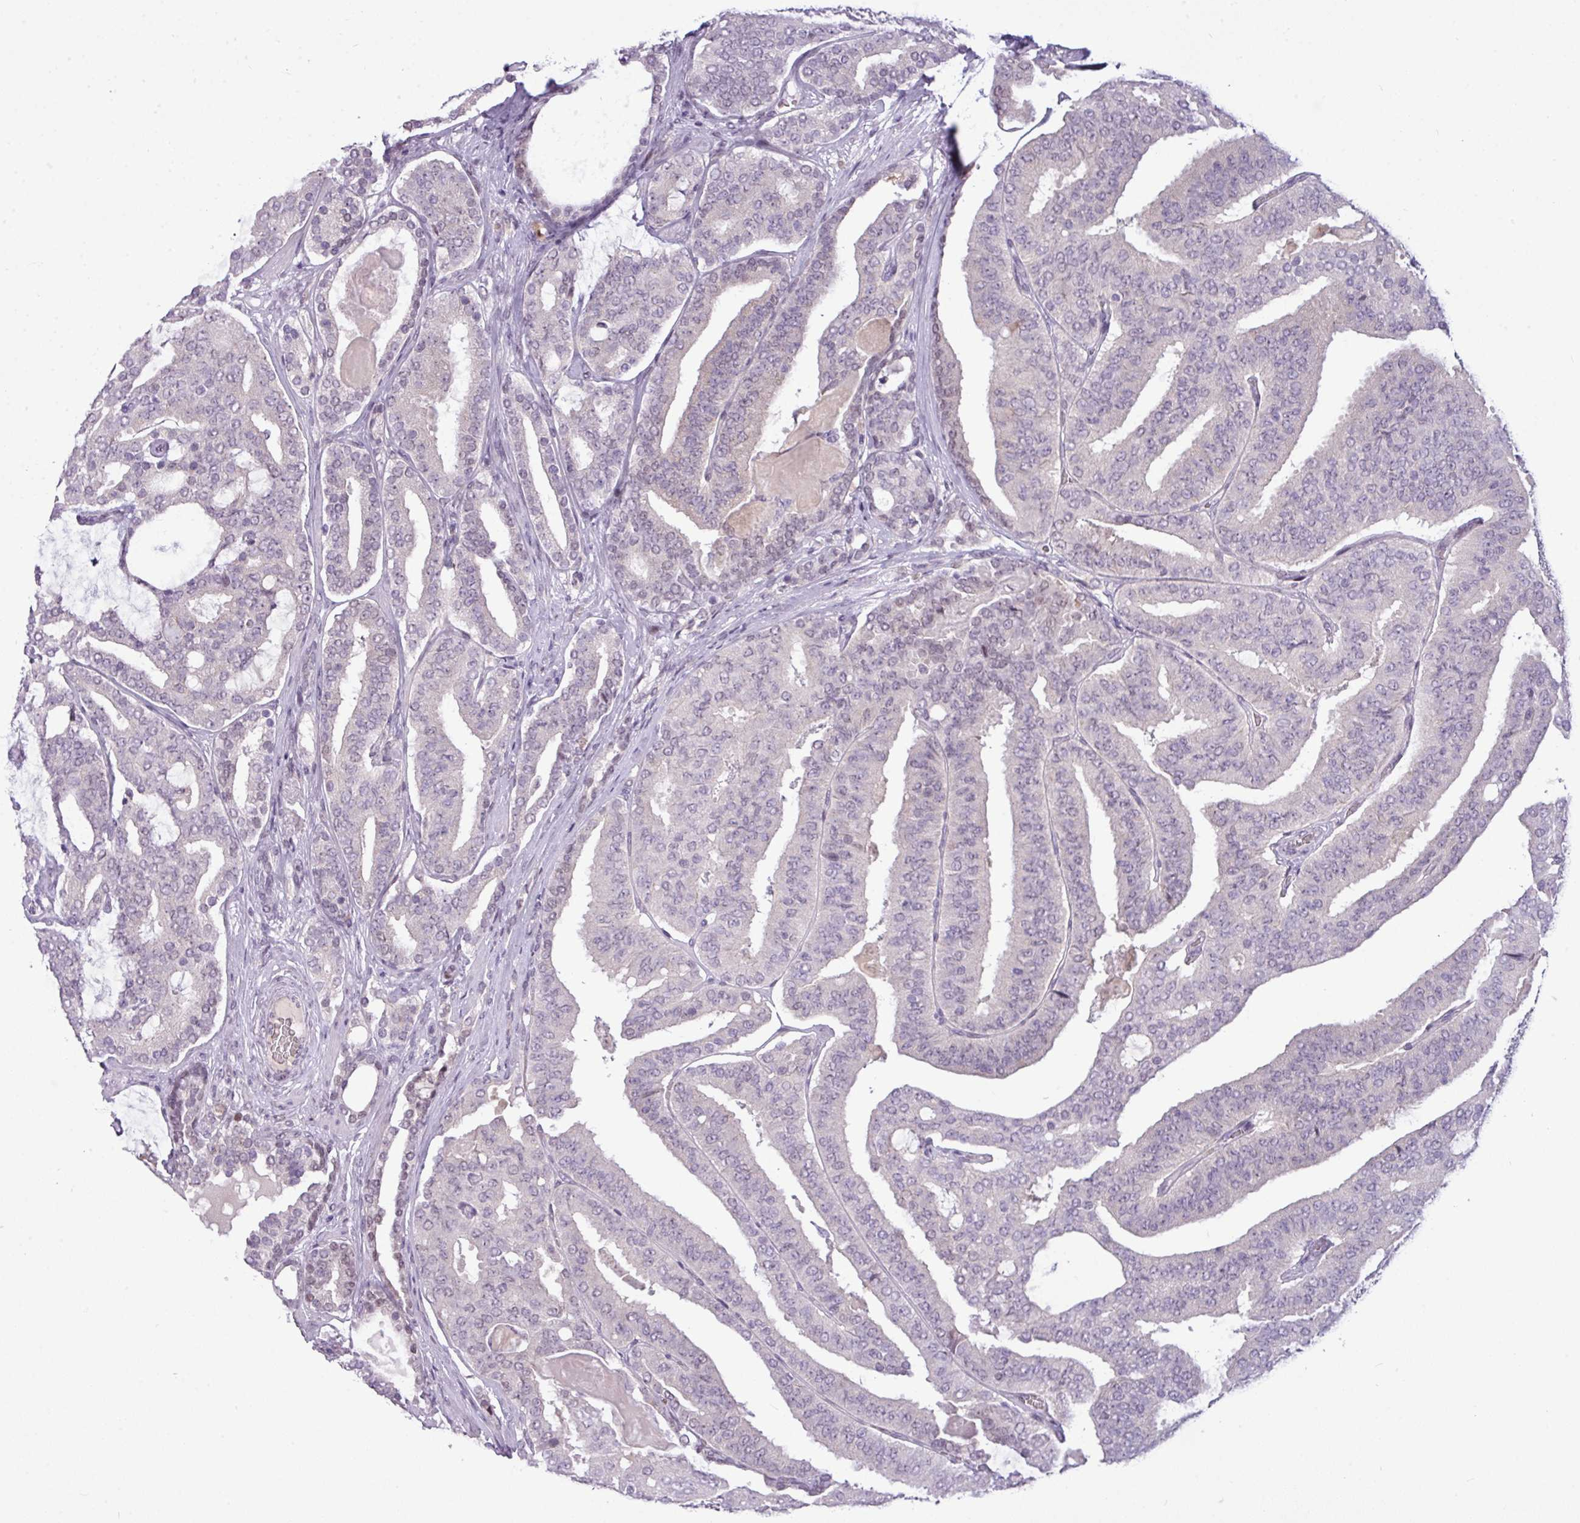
{"staining": {"intensity": "weak", "quantity": "<25%", "location": "nuclear"}, "tissue": "prostate cancer", "cell_type": "Tumor cells", "image_type": "cancer", "snomed": [{"axis": "morphology", "description": "Adenocarcinoma, High grade"}, {"axis": "topography", "description": "Prostate"}], "caption": "High magnification brightfield microscopy of prostate cancer stained with DAB (brown) and counterstained with hematoxylin (blue): tumor cells show no significant positivity. (DAB (3,3'-diaminobenzidine) immunohistochemistry, high magnification).", "gene": "SLC66A2", "patient": {"sex": "male", "age": 65}}